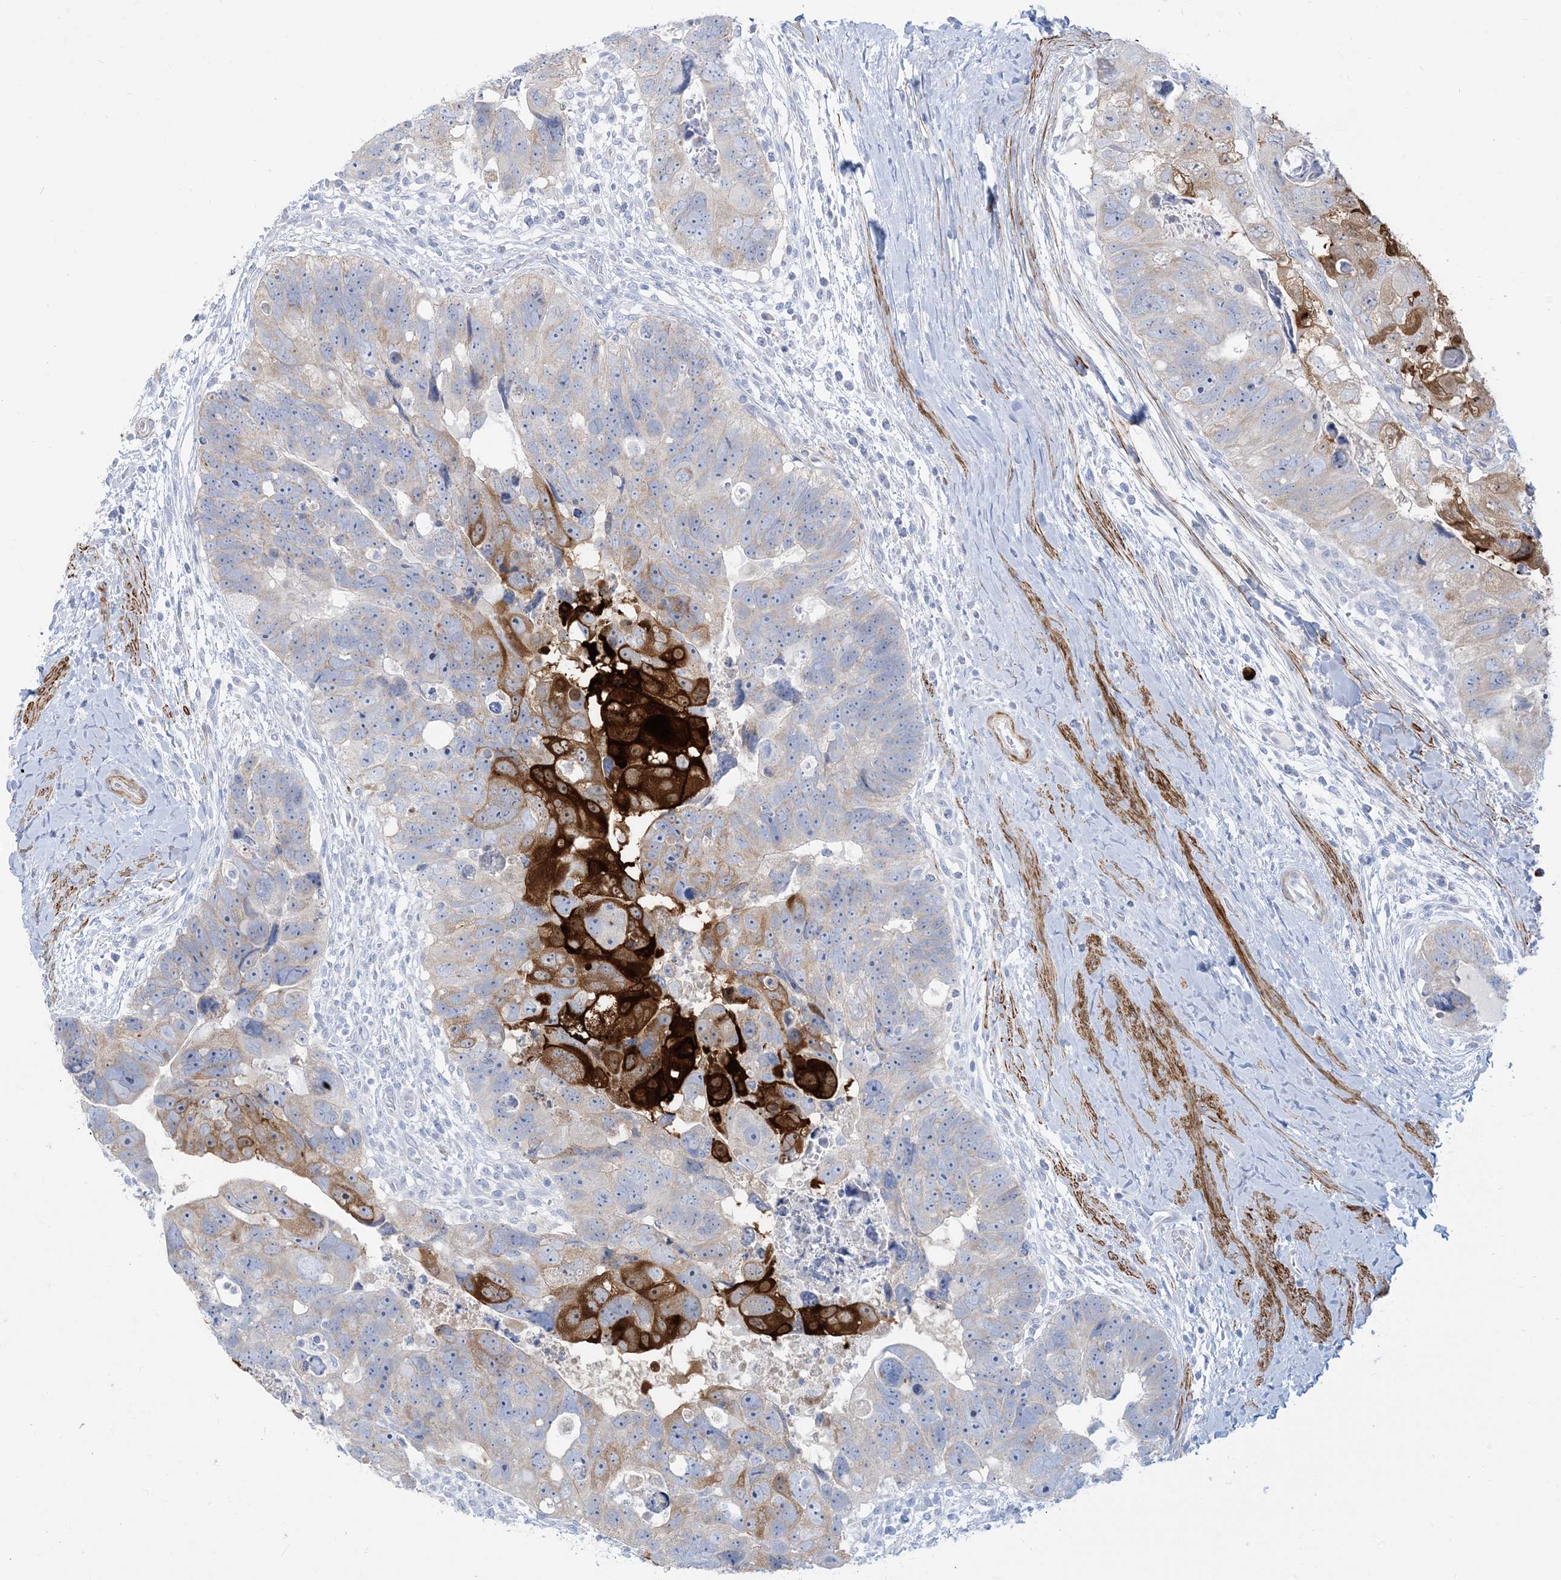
{"staining": {"intensity": "strong", "quantity": "<25%", "location": "cytoplasmic/membranous"}, "tissue": "colorectal cancer", "cell_type": "Tumor cells", "image_type": "cancer", "snomed": [{"axis": "morphology", "description": "Adenocarcinoma, NOS"}, {"axis": "topography", "description": "Rectum"}], "caption": "An immunohistochemistry (IHC) micrograph of neoplastic tissue is shown. Protein staining in brown highlights strong cytoplasmic/membranous positivity in adenocarcinoma (colorectal) within tumor cells.", "gene": "MARS2", "patient": {"sex": "male", "age": 59}}